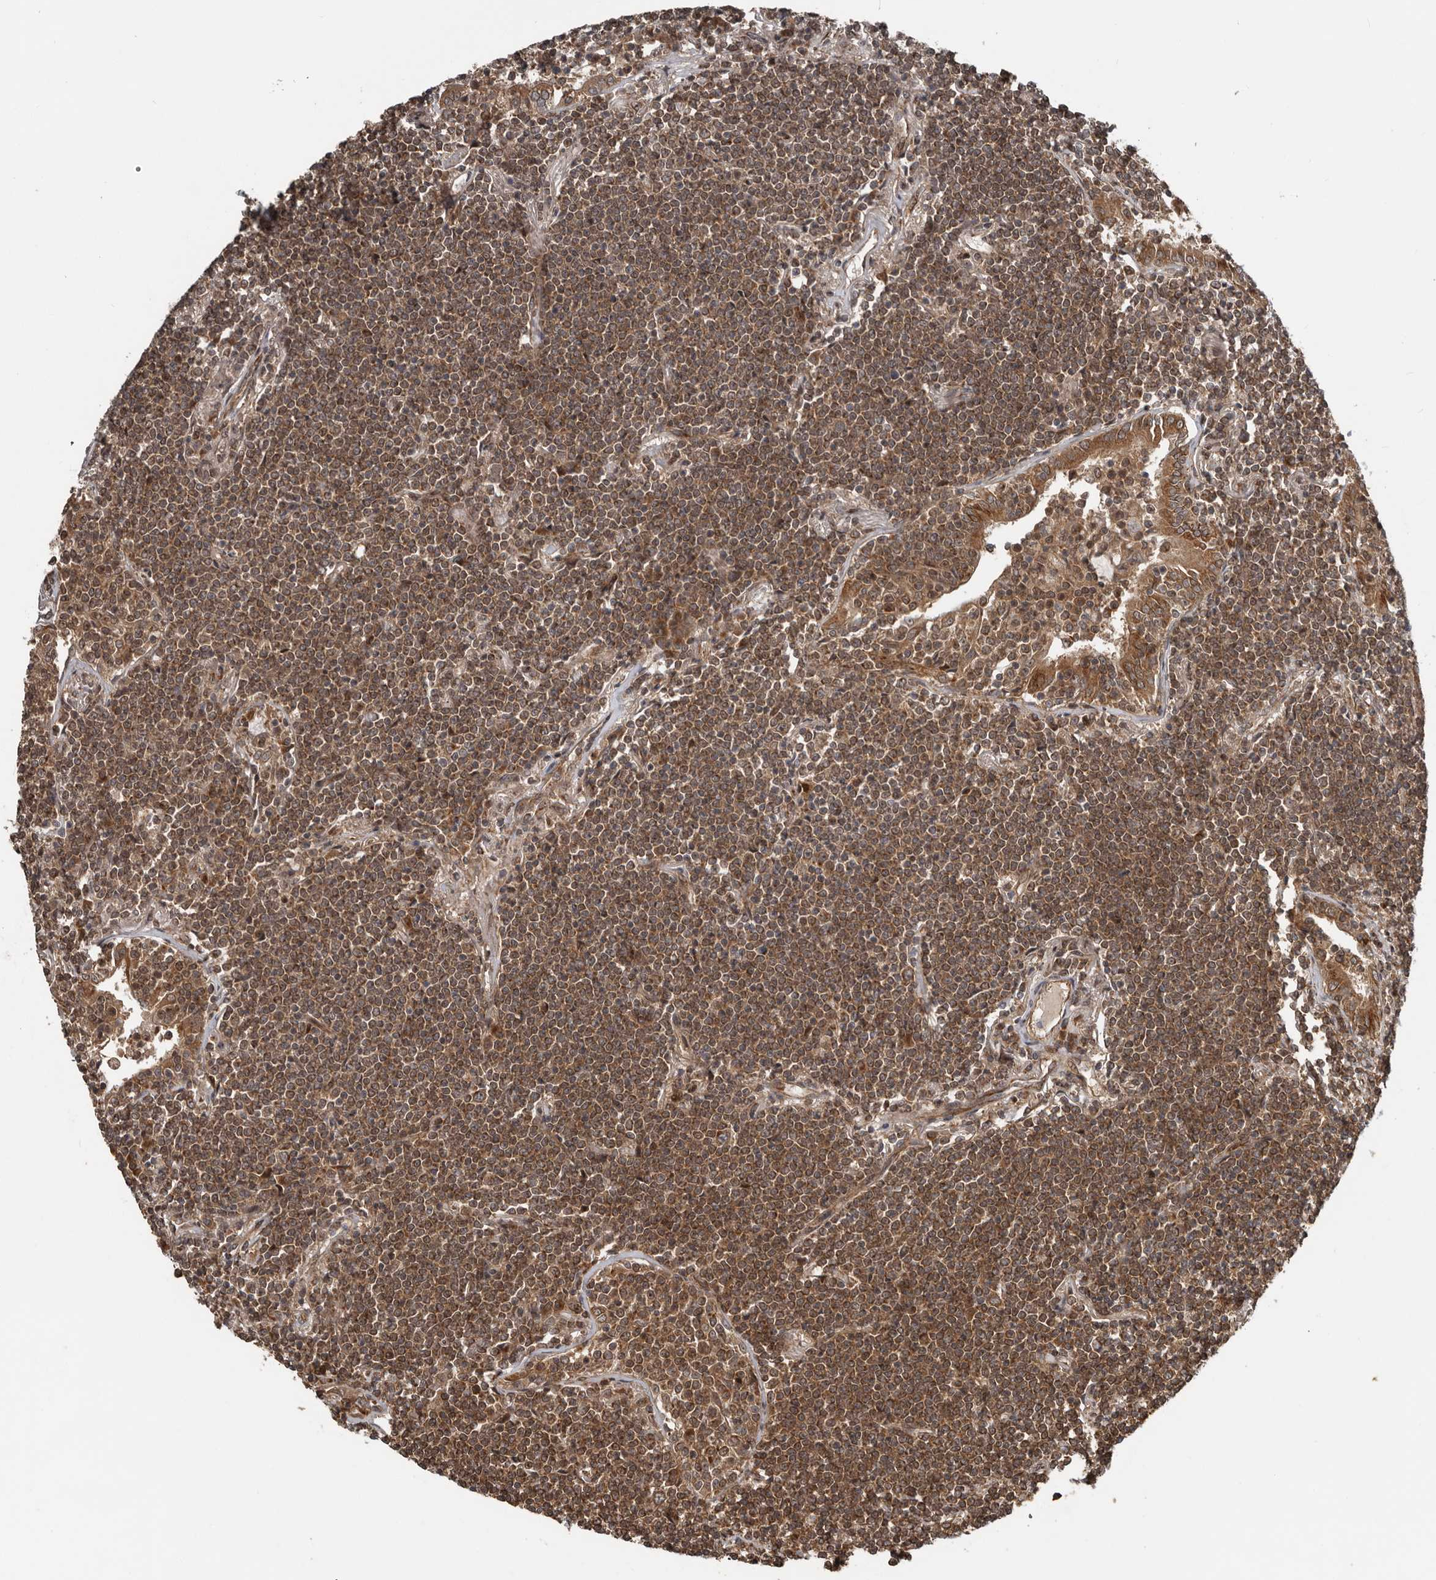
{"staining": {"intensity": "moderate", "quantity": ">75%", "location": "cytoplasmic/membranous"}, "tissue": "lymphoma", "cell_type": "Tumor cells", "image_type": "cancer", "snomed": [{"axis": "morphology", "description": "Malignant lymphoma, non-Hodgkin's type, Low grade"}, {"axis": "topography", "description": "Lung"}], "caption": "Protein expression analysis of malignant lymphoma, non-Hodgkin's type (low-grade) reveals moderate cytoplasmic/membranous staining in approximately >75% of tumor cells.", "gene": "CCDC190", "patient": {"sex": "female", "age": 71}}